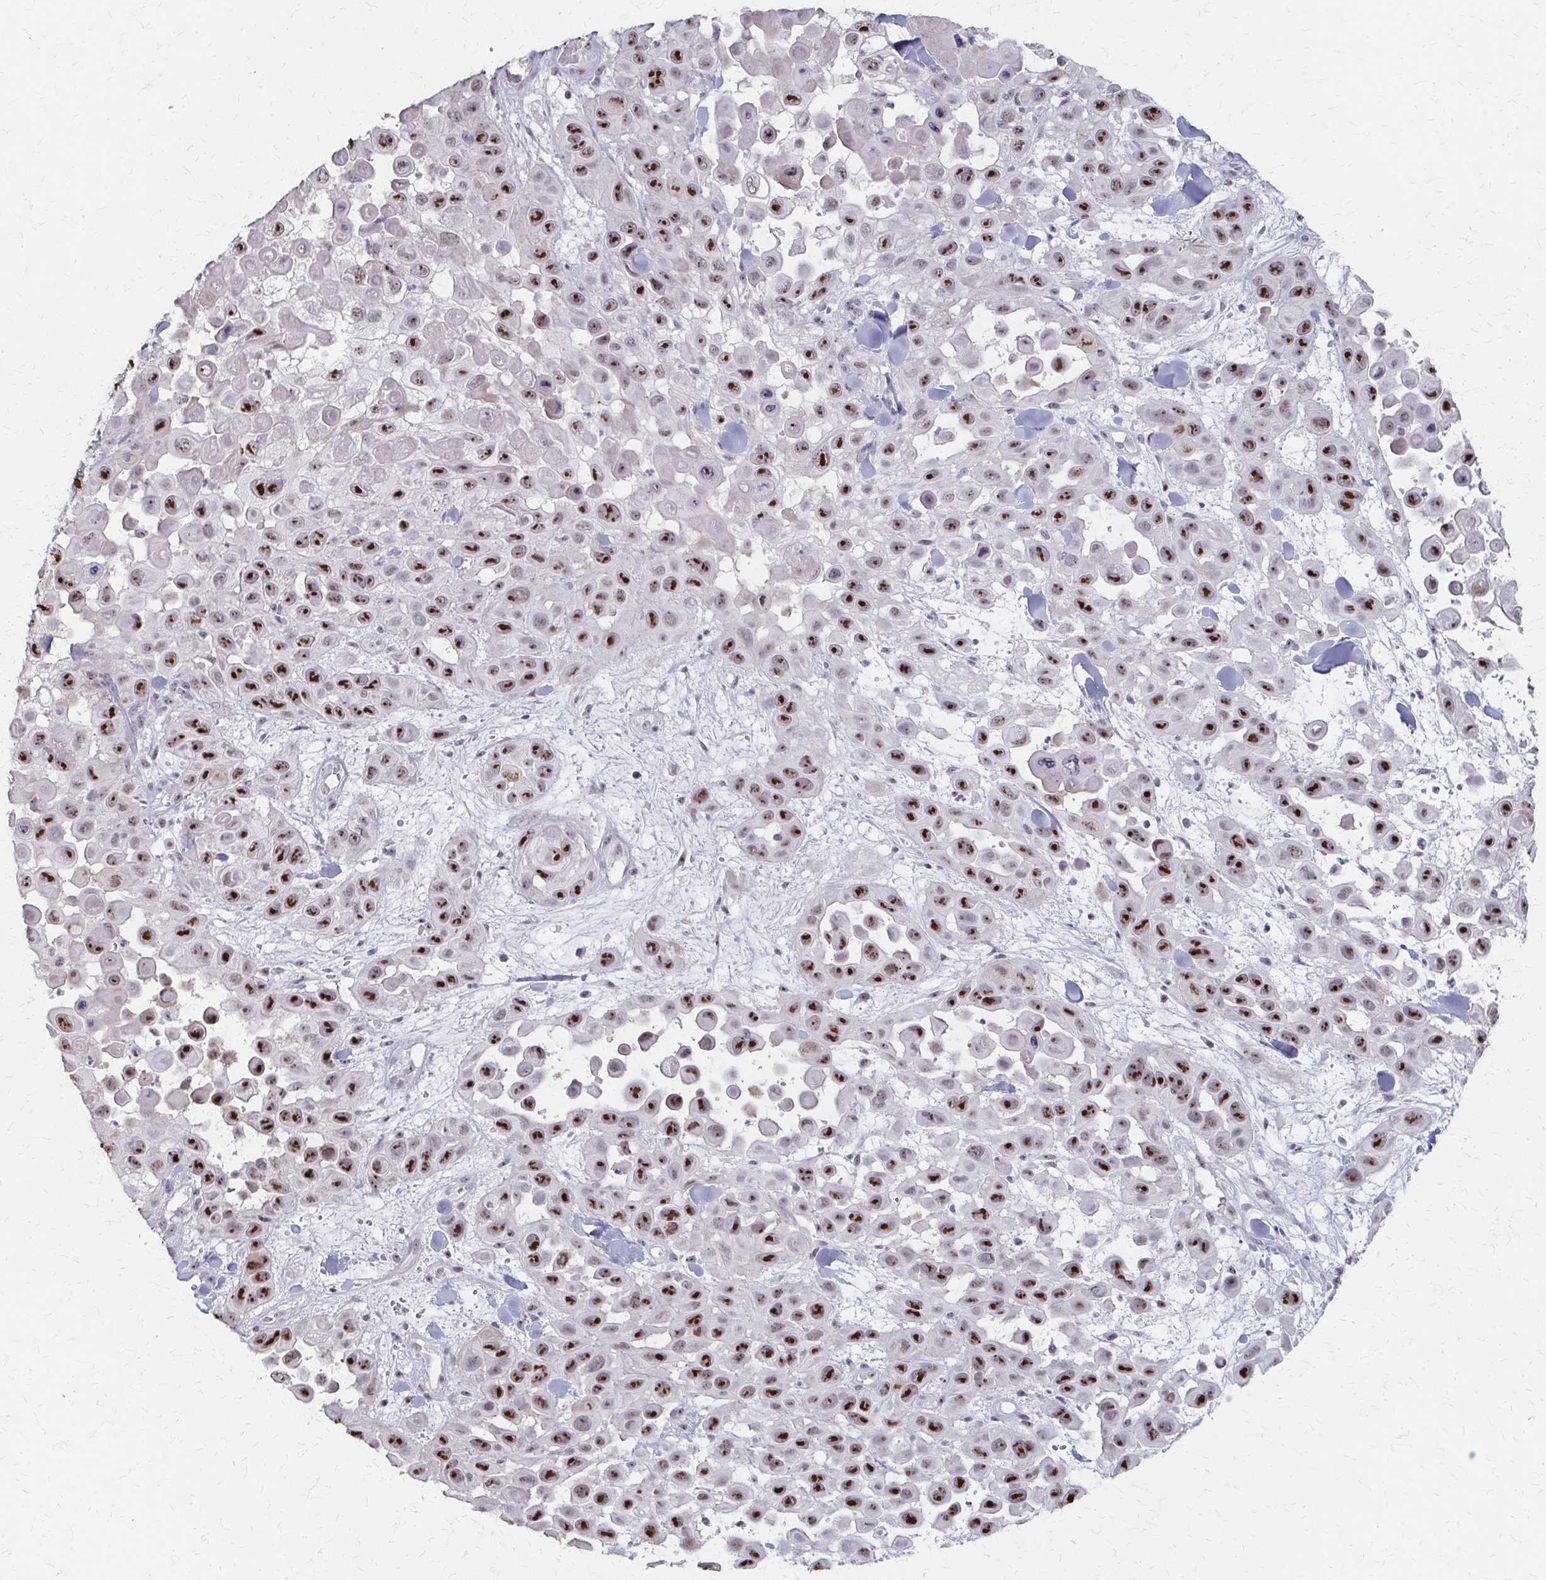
{"staining": {"intensity": "strong", "quantity": ">75%", "location": "nuclear"}, "tissue": "skin cancer", "cell_type": "Tumor cells", "image_type": "cancer", "snomed": [{"axis": "morphology", "description": "Squamous cell carcinoma, NOS"}, {"axis": "topography", "description": "Skin"}], "caption": "Strong nuclear positivity is appreciated in approximately >75% of tumor cells in skin cancer.", "gene": "PES1", "patient": {"sex": "male", "age": 81}}